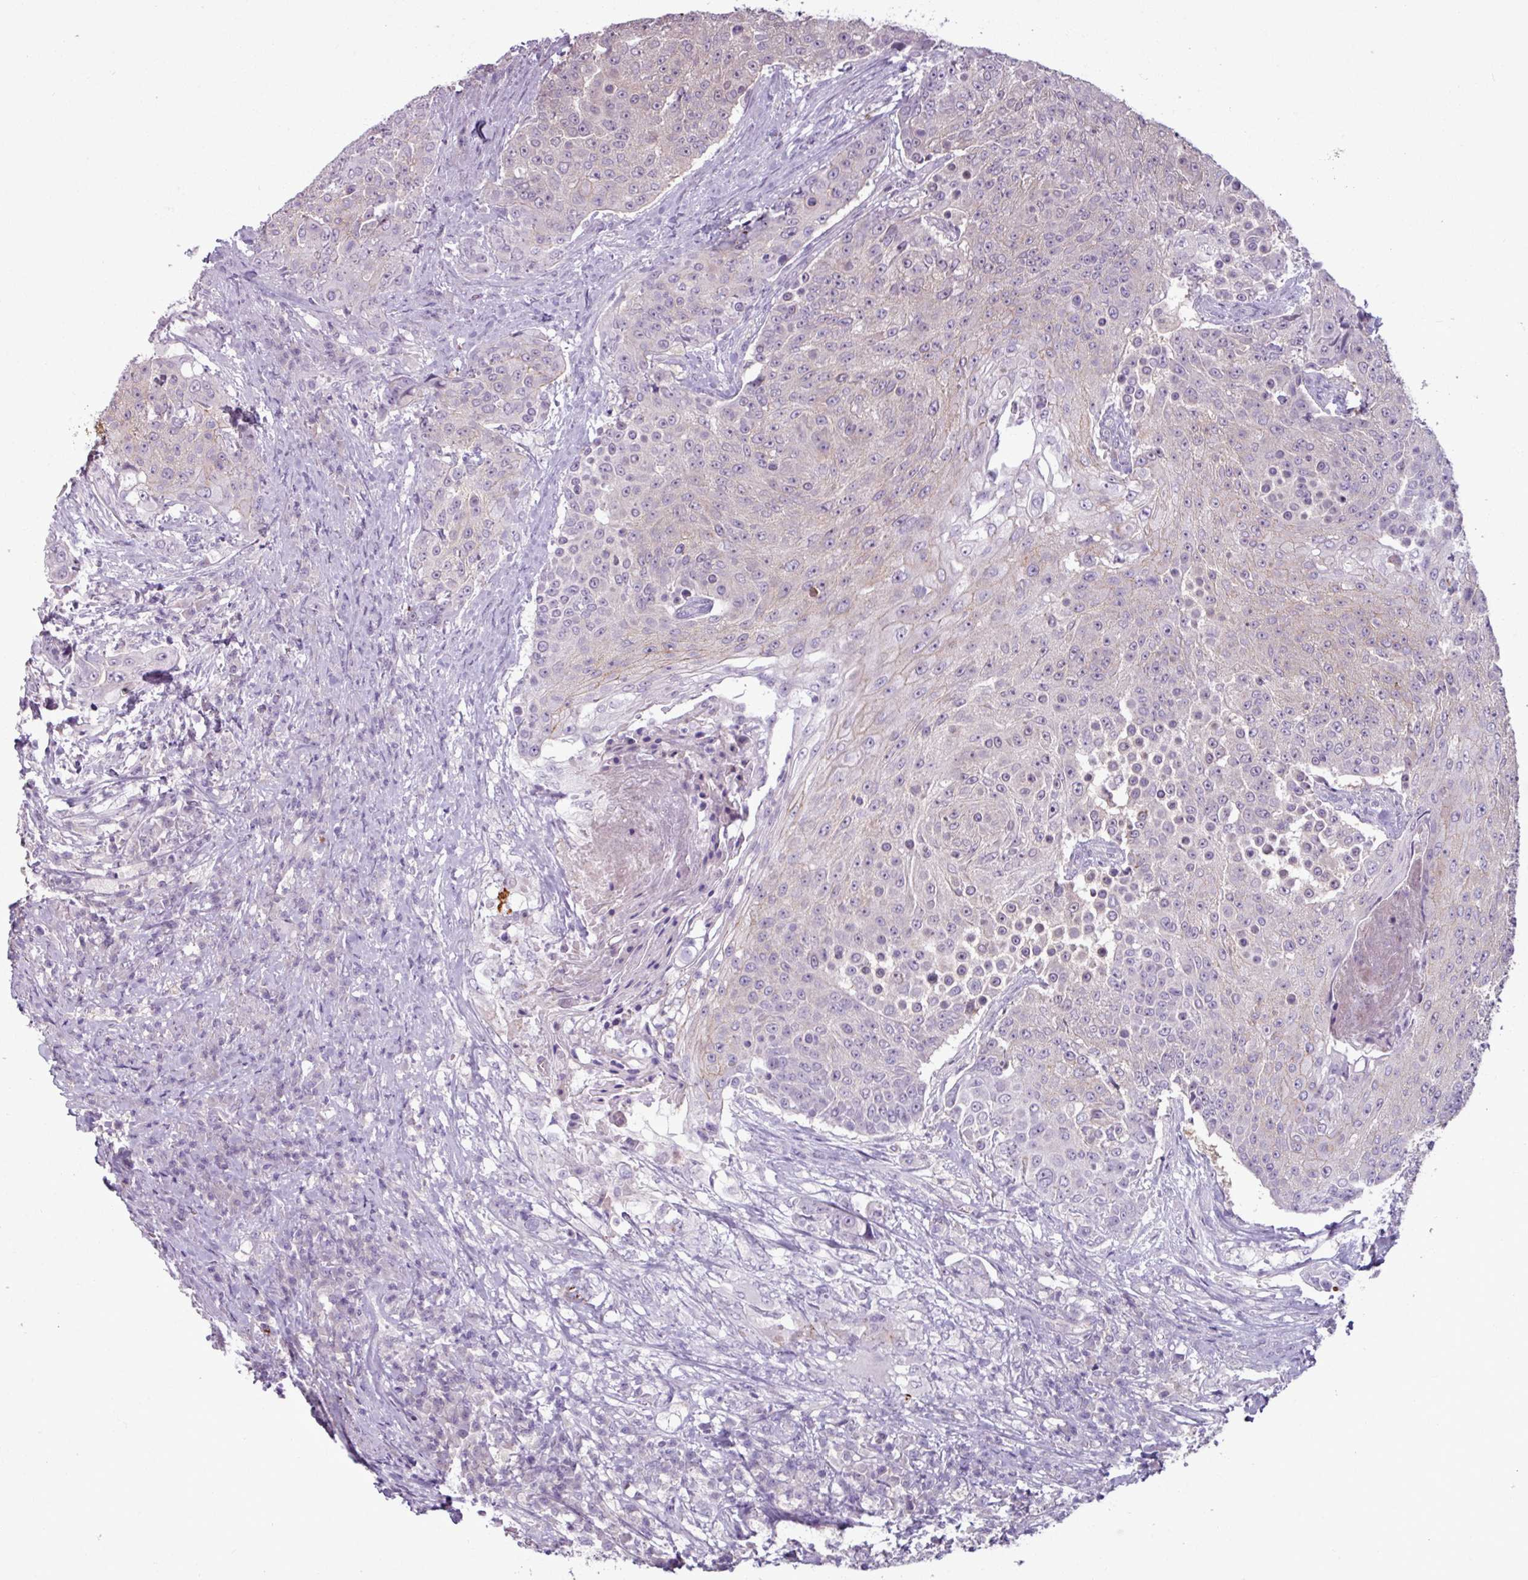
{"staining": {"intensity": "weak", "quantity": "<25%", "location": "cytoplasmic/membranous"}, "tissue": "urothelial cancer", "cell_type": "Tumor cells", "image_type": "cancer", "snomed": [{"axis": "morphology", "description": "Urothelial carcinoma, High grade"}, {"axis": "topography", "description": "Urinary bladder"}], "caption": "A photomicrograph of high-grade urothelial carcinoma stained for a protein reveals no brown staining in tumor cells.", "gene": "PNMA6A", "patient": {"sex": "female", "age": 63}}